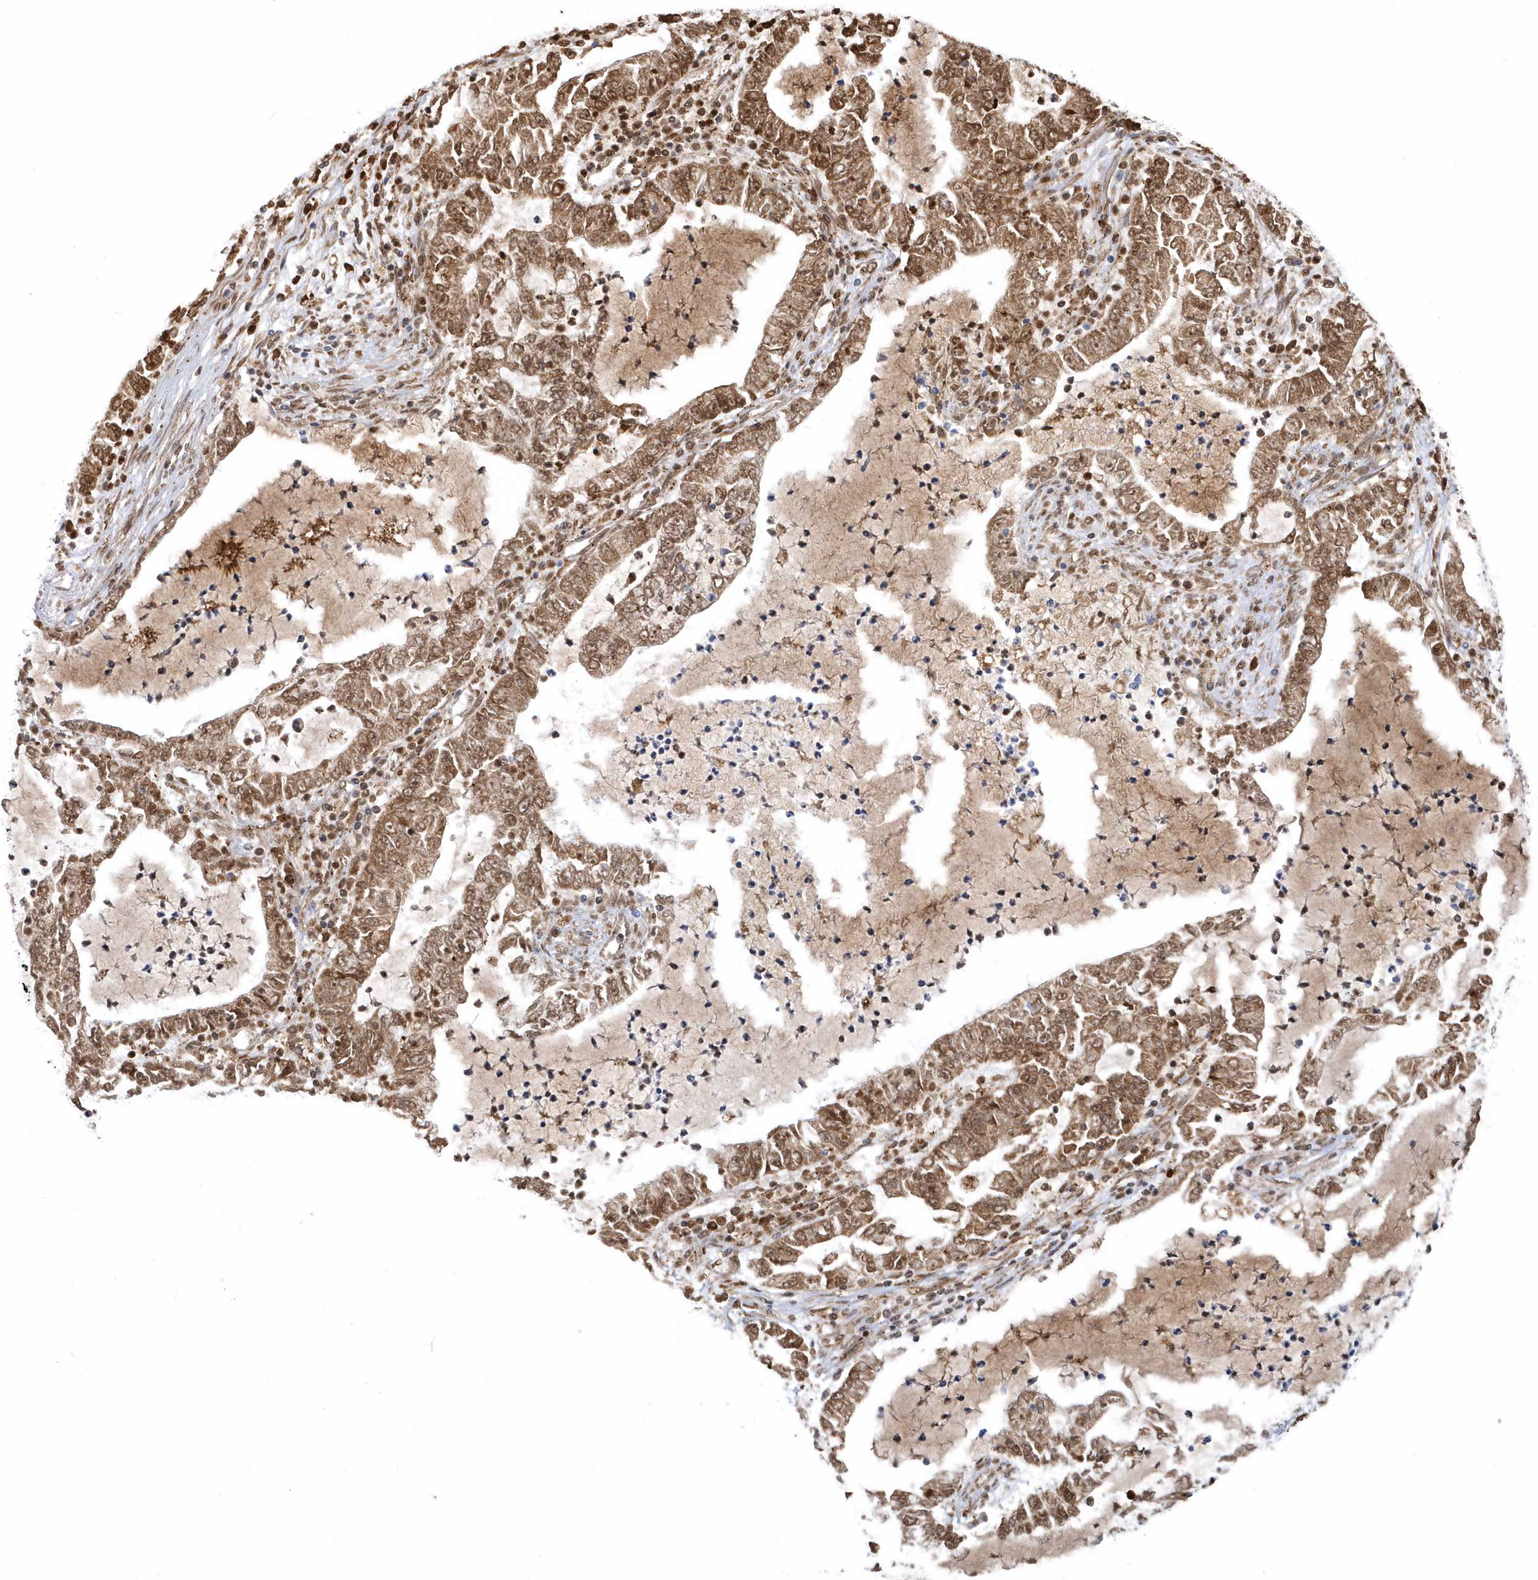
{"staining": {"intensity": "moderate", "quantity": ">75%", "location": "cytoplasmic/membranous,nuclear"}, "tissue": "lung cancer", "cell_type": "Tumor cells", "image_type": "cancer", "snomed": [{"axis": "morphology", "description": "Adenocarcinoma, NOS"}, {"axis": "topography", "description": "Lung"}], "caption": "Protein expression analysis of human lung cancer reveals moderate cytoplasmic/membranous and nuclear expression in approximately >75% of tumor cells. (IHC, brightfield microscopy, high magnification).", "gene": "HBA2", "patient": {"sex": "female", "age": 51}}